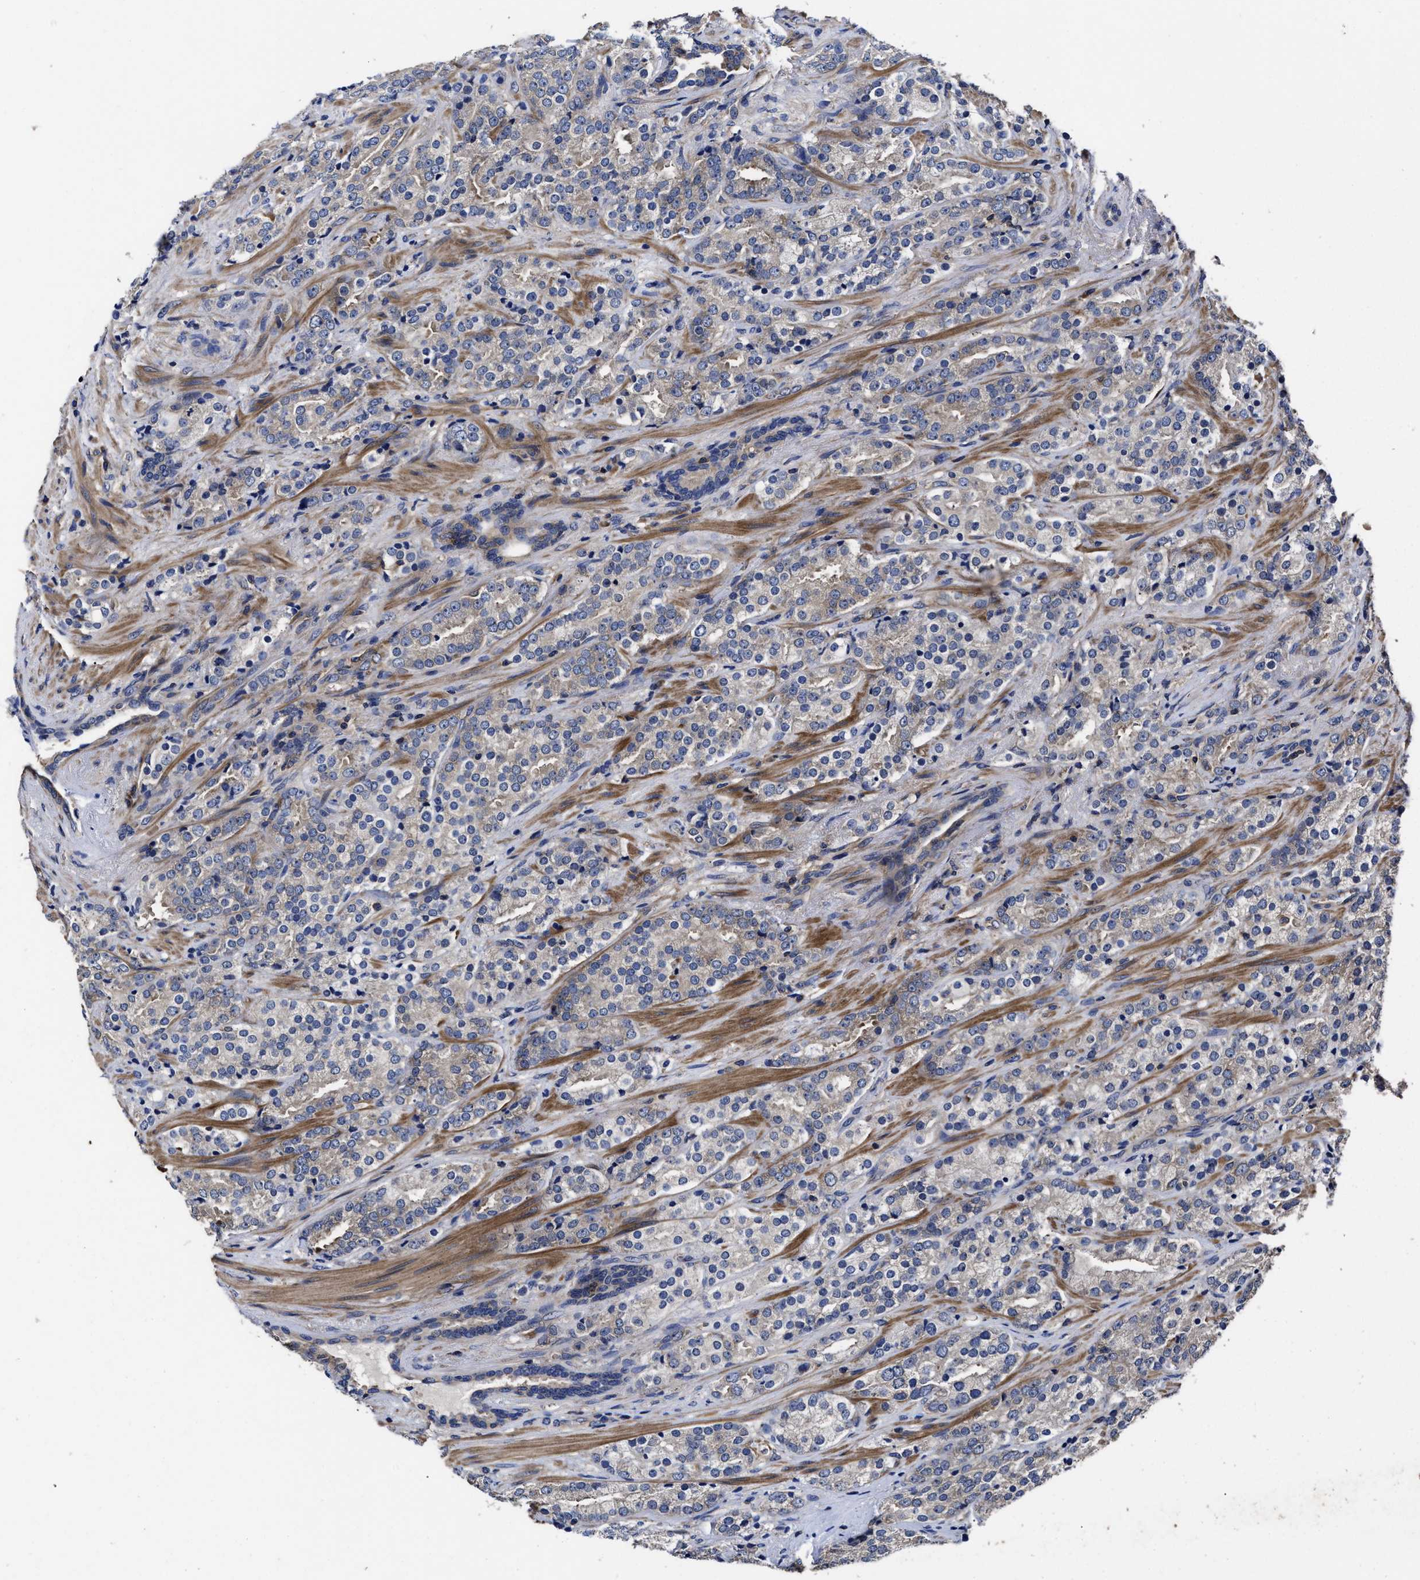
{"staining": {"intensity": "negative", "quantity": "none", "location": "none"}, "tissue": "prostate cancer", "cell_type": "Tumor cells", "image_type": "cancer", "snomed": [{"axis": "morphology", "description": "Adenocarcinoma, High grade"}, {"axis": "topography", "description": "Prostate"}], "caption": "This is a micrograph of immunohistochemistry staining of prostate cancer (high-grade adenocarcinoma), which shows no expression in tumor cells.", "gene": "AVEN", "patient": {"sex": "male", "age": 71}}